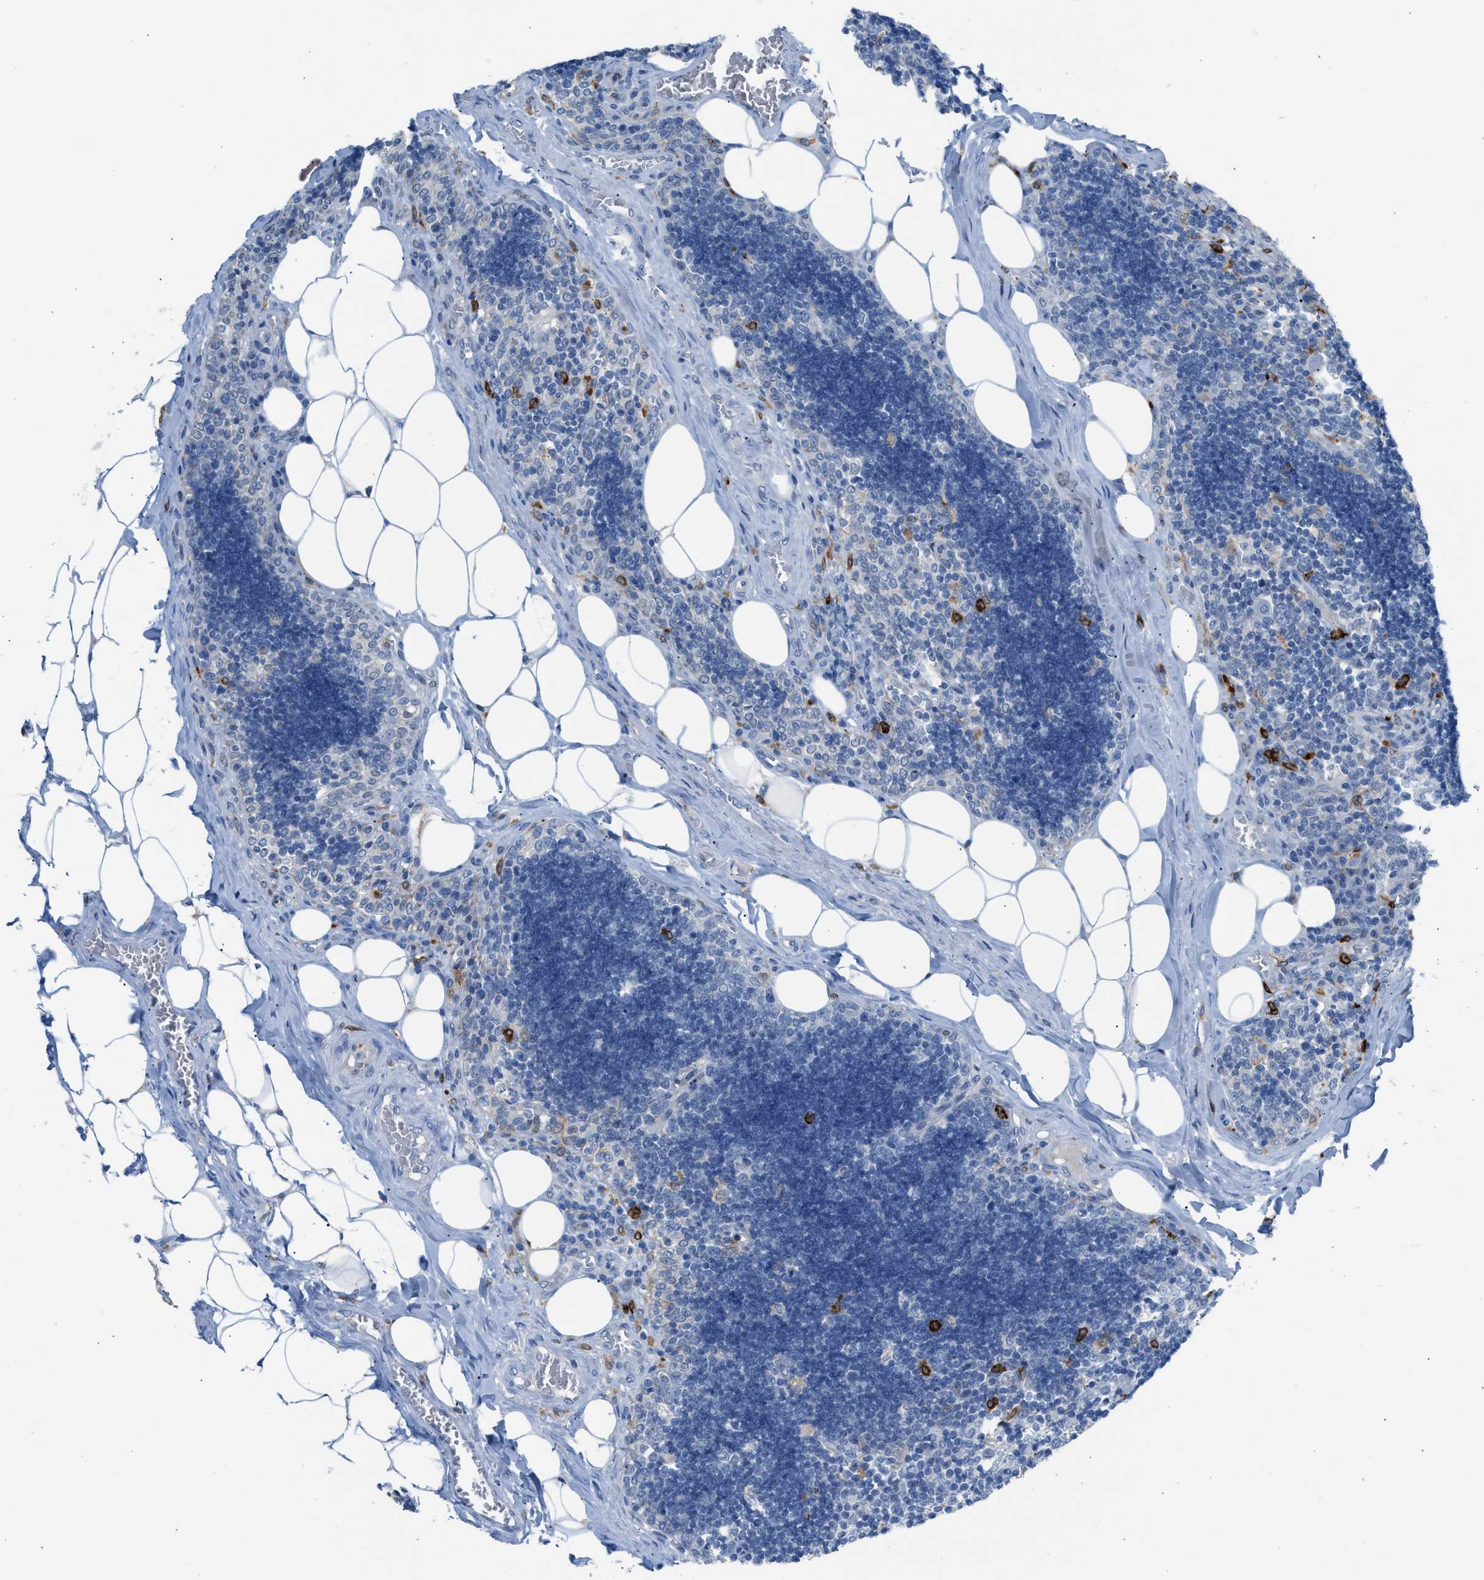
{"staining": {"intensity": "negative", "quantity": "none", "location": "none"}, "tissue": "lymph node", "cell_type": "Germinal center cells", "image_type": "normal", "snomed": [{"axis": "morphology", "description": "Normal tissue, NOS"}, {"axis": "topography", "description": "Lymph node"}], "caption": "IHC micrograph of unremarkable lymph node: human lymph node stained with DAB (3,3'-diaminobenzidine) demonstrates no significant protein staining in germinal center cells.", "gene": "CLEC10A", "patient": {"sex": "male", "age": 33}}